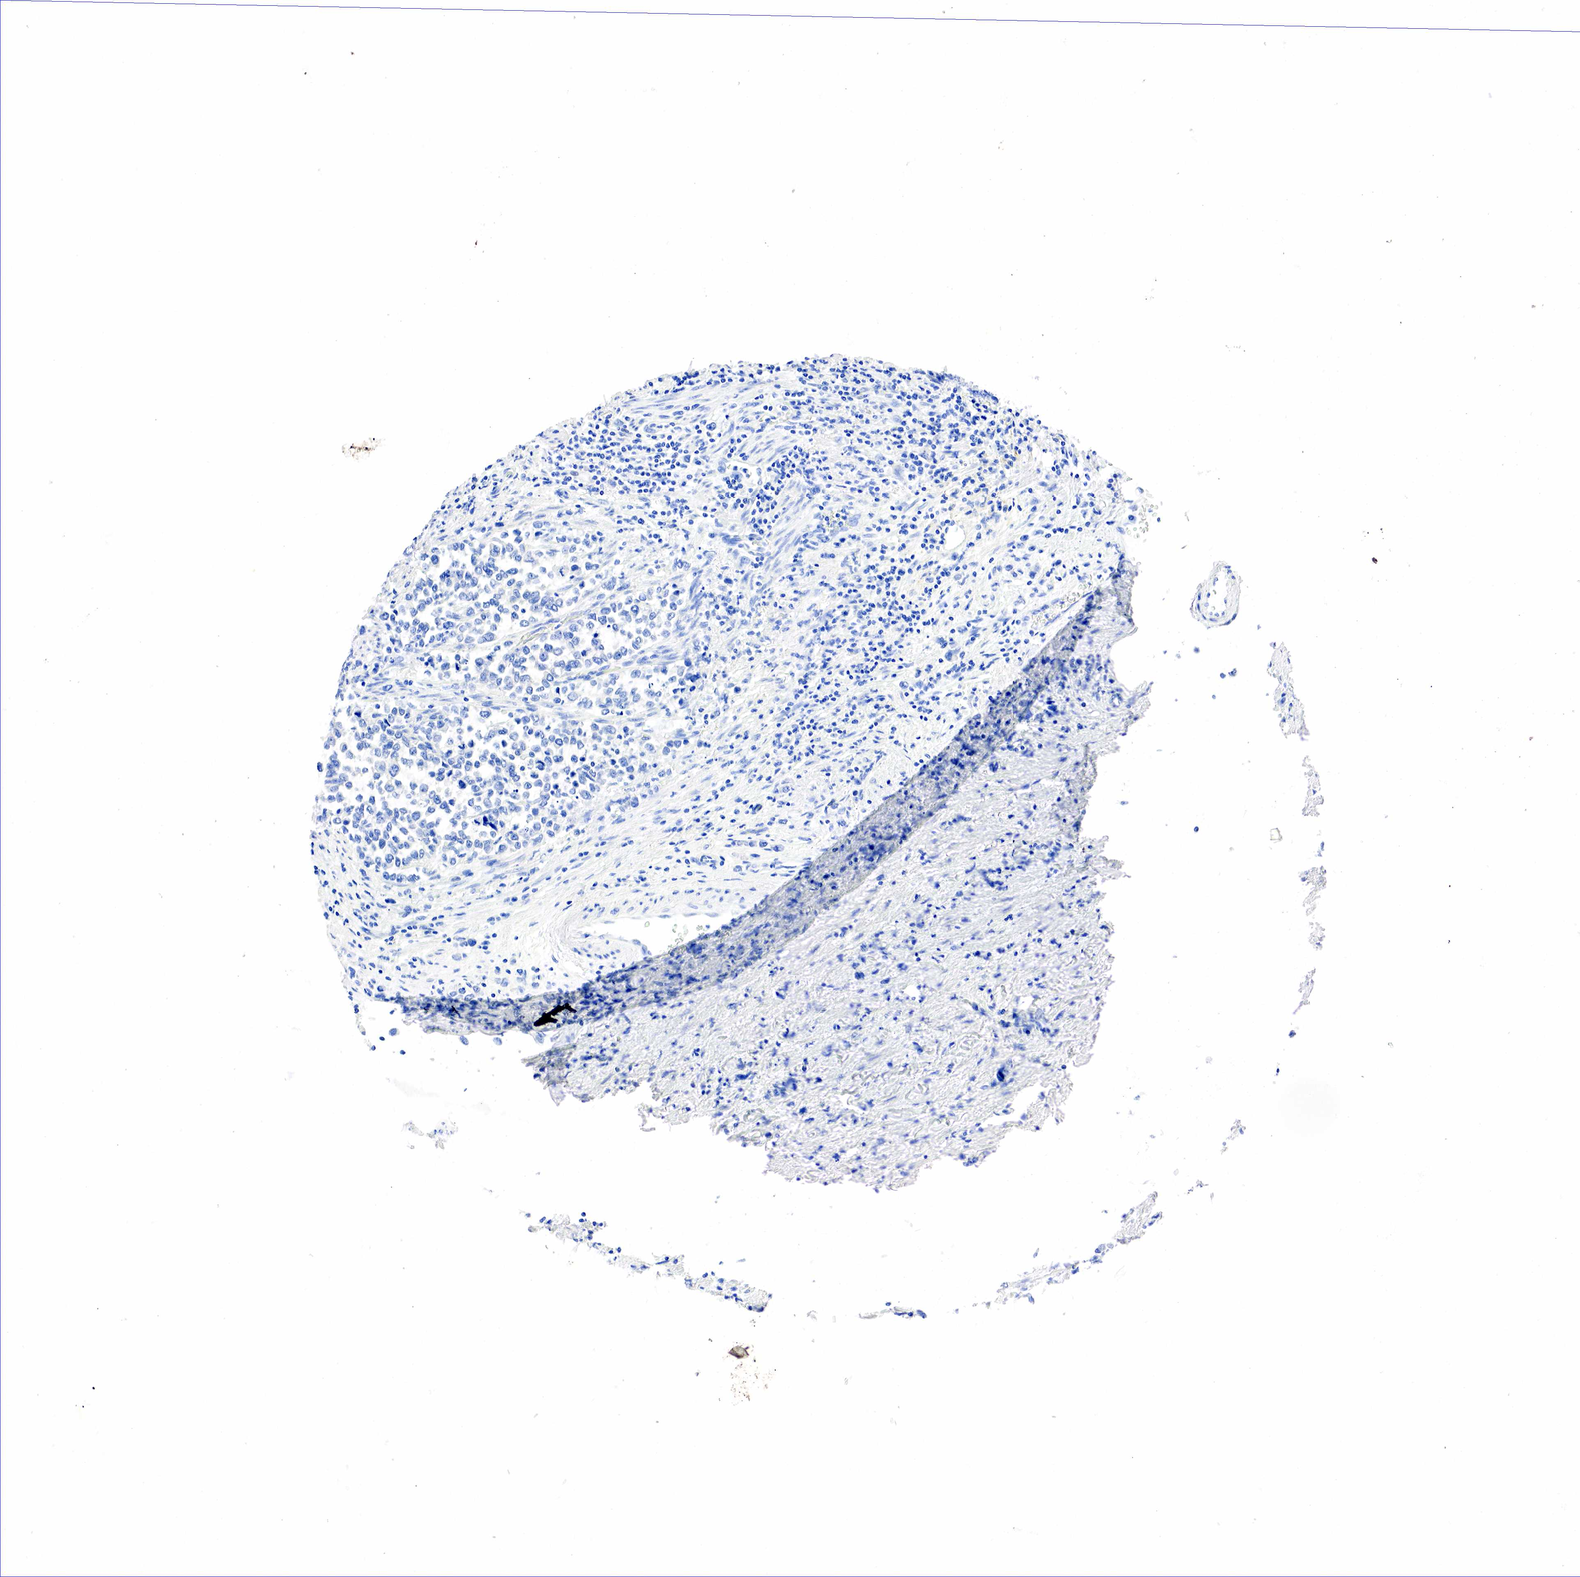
{"staining": {"intensity": "negative", "quantity": "none", "location": "none"}, "tissue": "stomach cancer", "cell_type": "Tumor cells", "image_type": "cancer", "snomed": [{"axis": "morphology", "description": "Adenocarcinoma, NOS"}, {"axis": "topography", "description": "Stomach, upper"}], "caption": "IHC of human adenocarcinoma (stomach) exhibits no positivity in tumor cells.", "gene": "PGR", "patient": {"sex": "male", "age": 76}}